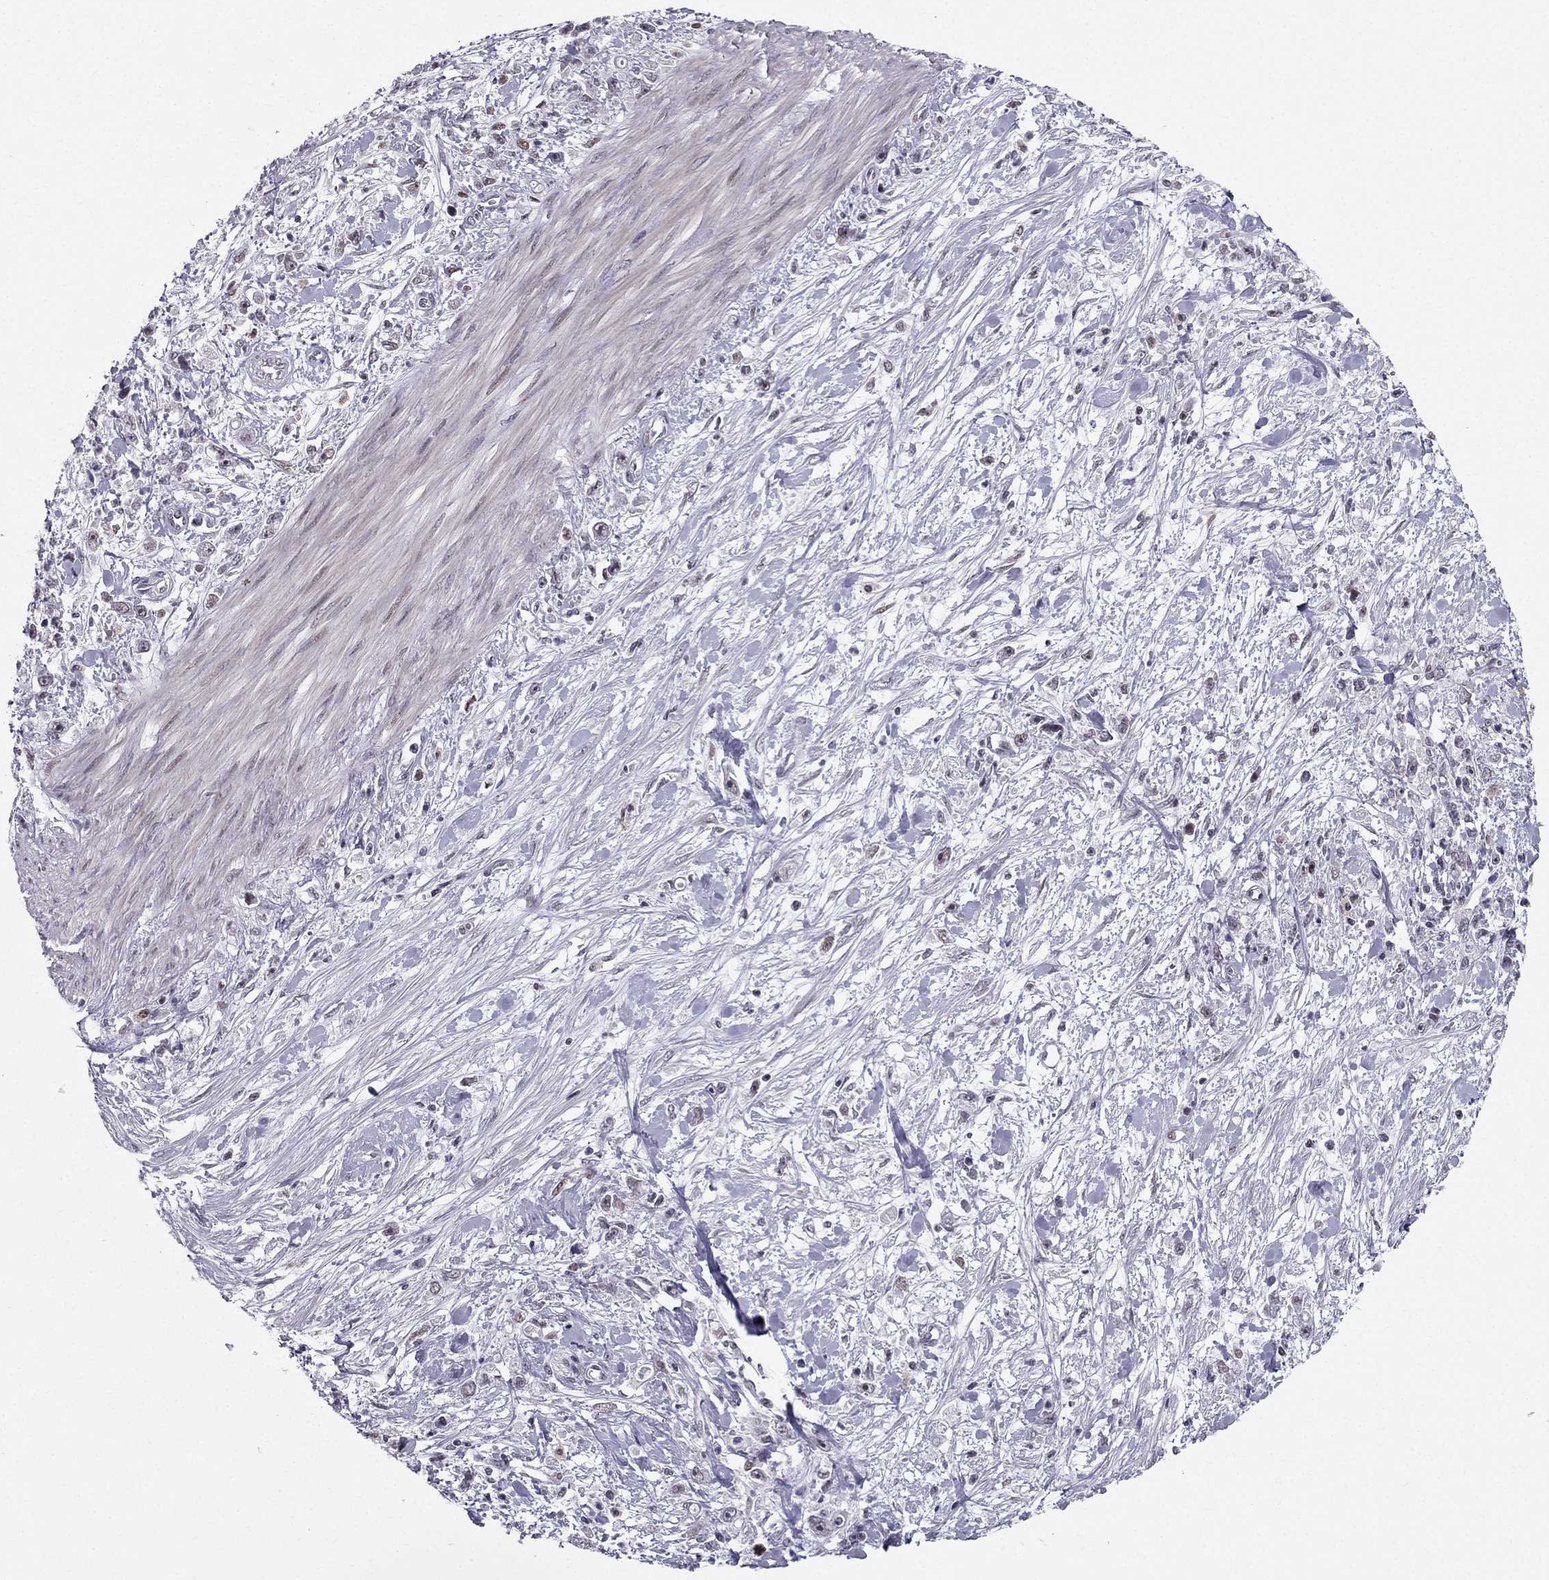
{"staining": {"intensity": "weak", "quantity": "<25%", "location": "nuclear"}, "tissue": "stomach cancer", "cell_type": "Tumor cells", "image_type": "cancer", "snomed": [{"axis": "morphology", "description": "Adenocarcinoma, NOS"}, {"axis": "topography", "description": "Stomach"}], "caption": "Immunohistochemical staining of stomach adenocarcinoma demonstrates no significant staining in tumor cells.", "gene": "RPRD2", "patient": {"sex": "female", "age": 59}}